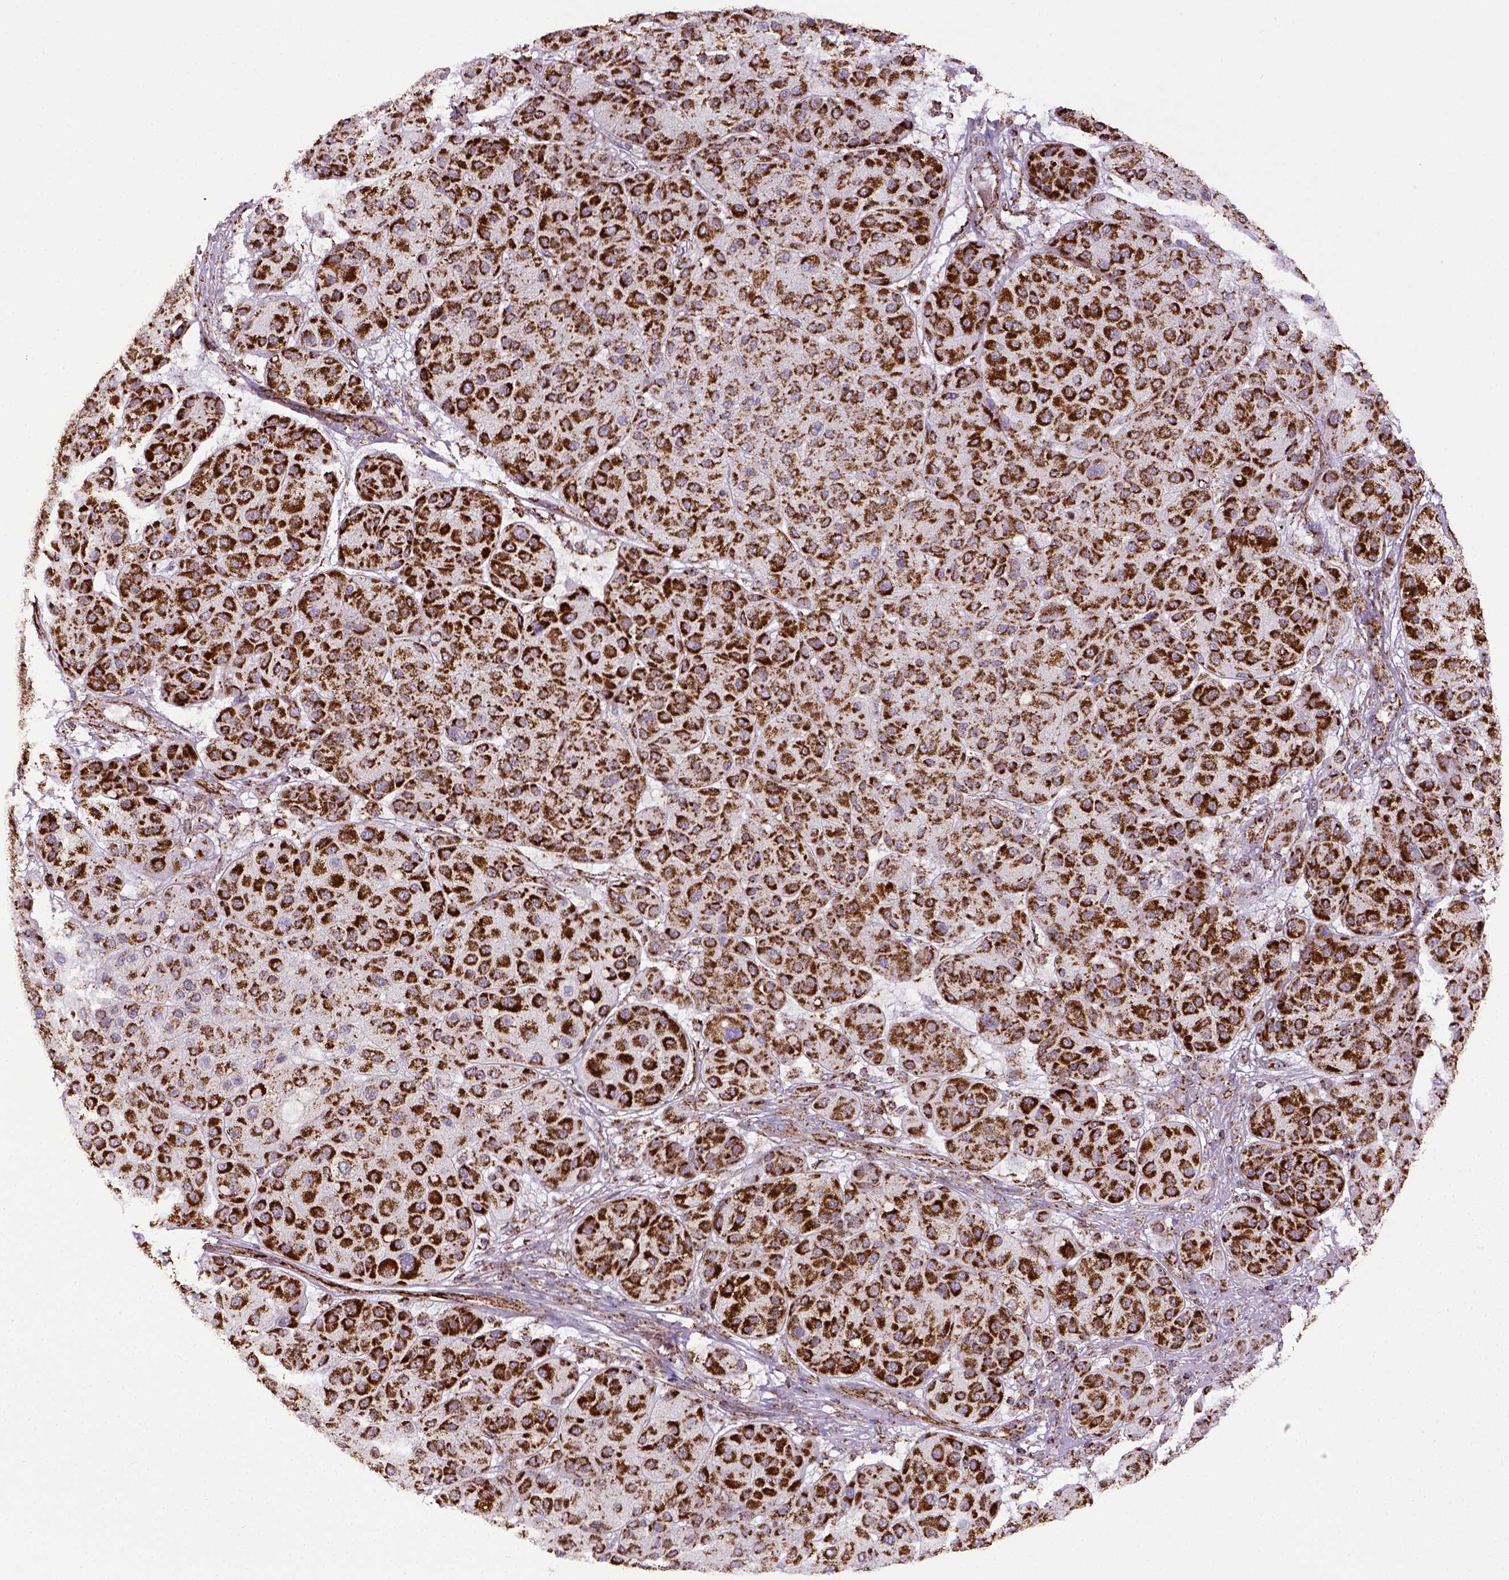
{"staining": {"intensity": "strong", "quantity": ">75%", "location": "cytoplasmic/membranous"}, "tissue": "melanoma", "cell_type": "Tumor cells", "image_type": "cancer", "snomed": [{"axis": "morphology", "description": "Malignant melanoma, Metastatic site"}, {"axis": "topography", "description": "Smooth muscle"}], "caption": "Immunohistochemical staining of melanoma displays high levels of strong cytoplasmic/membranous staining in about >75% of tumor cells. (brown staining indicates protein expression, while blue staining denotes nuclei).", "gene": "MT-CO1", "patient": {"sex": "male", "age": 41}}